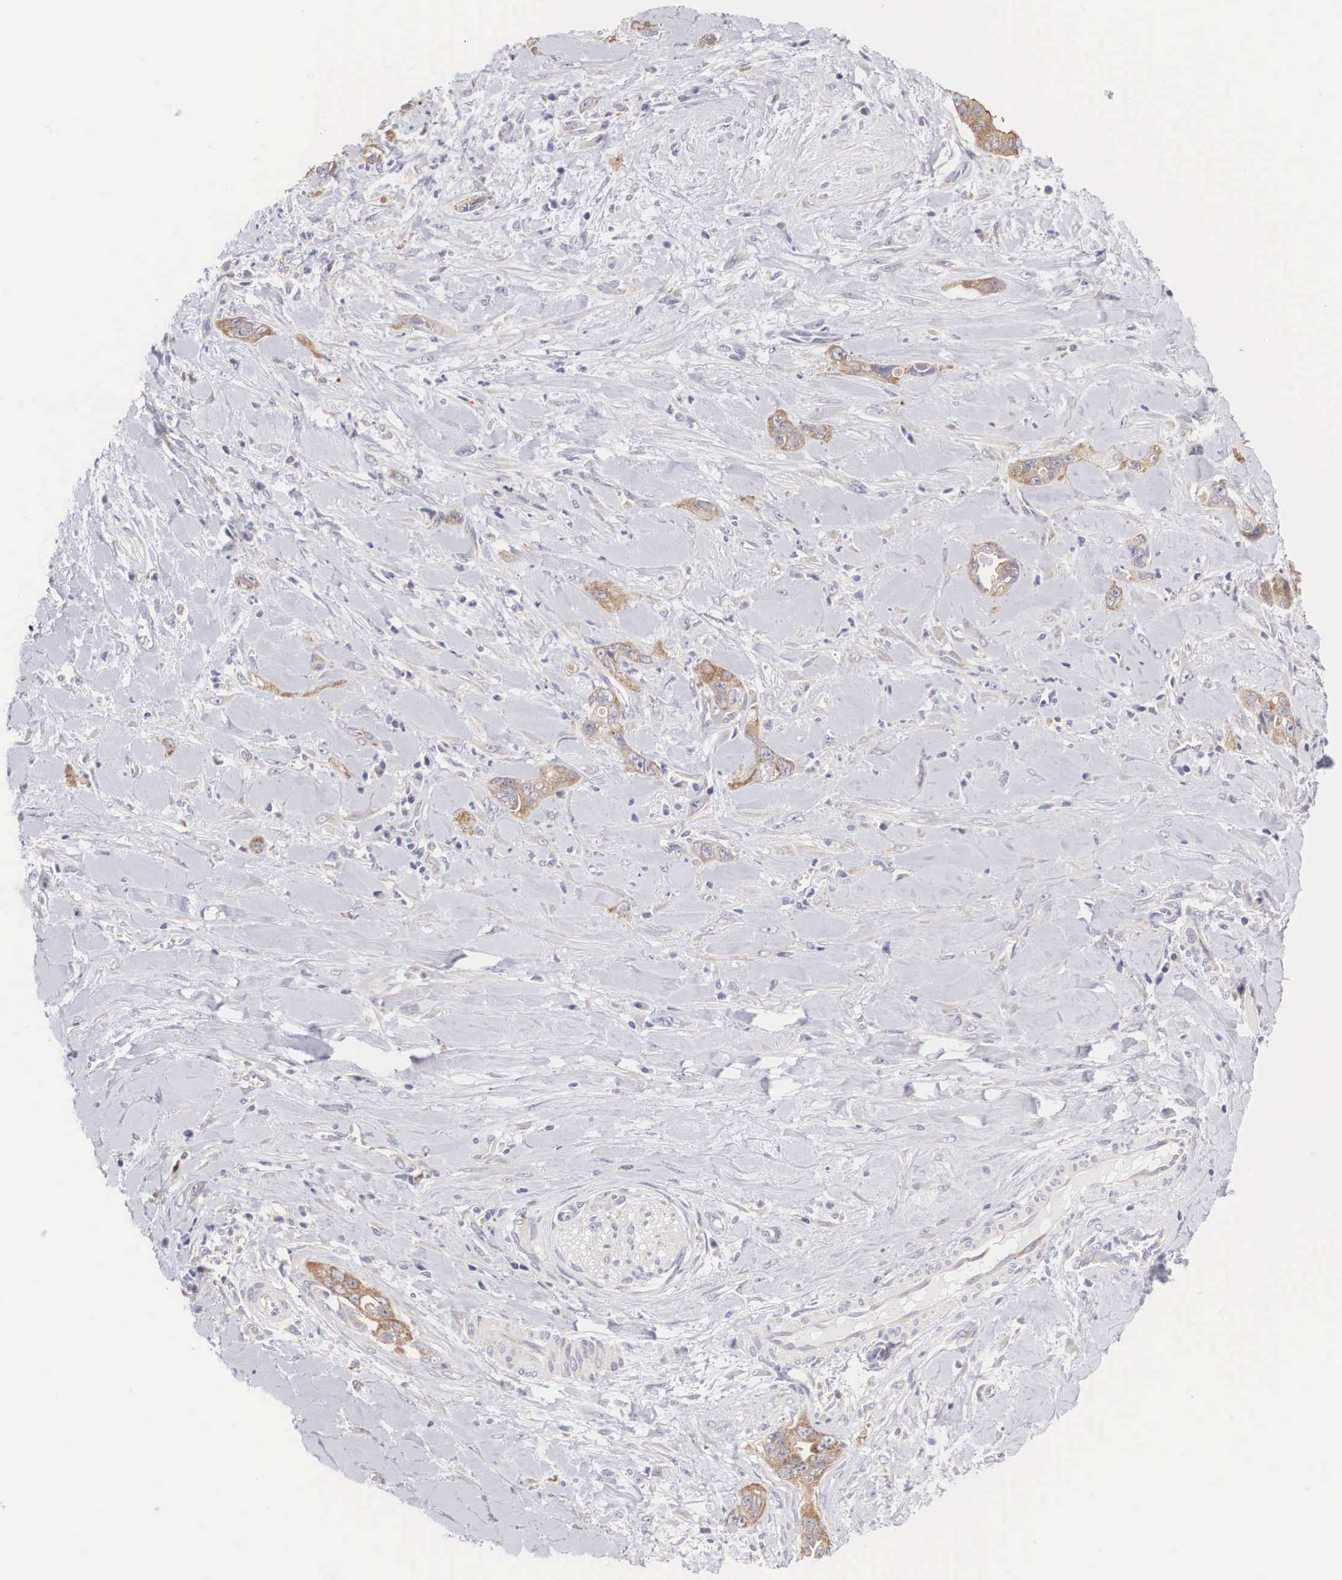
{"staining": {"intensity": "weak", "quantity": ">75%", "location": "cytoplasmic/membranous"}, "tissue": "pancreatic cancer", "cell_type": "Tumor cells", "image_type": "cancer", "snomed": [{"axis": "morphology", "description": "Adenocarcinoma, NOS"}, {"axis": "topography", "description": "Pancreas"}], "caption": "DAB (3,3'-diaminobenzidine) immunohistochemical staining of adenocarcinoma (pancreatic) demonstrates weak cytoplasmic/membranous protein positivity in about >75% of tumor cells.", "gene": "TXLNG", "patient": {"sex": "male", "age": 69}}